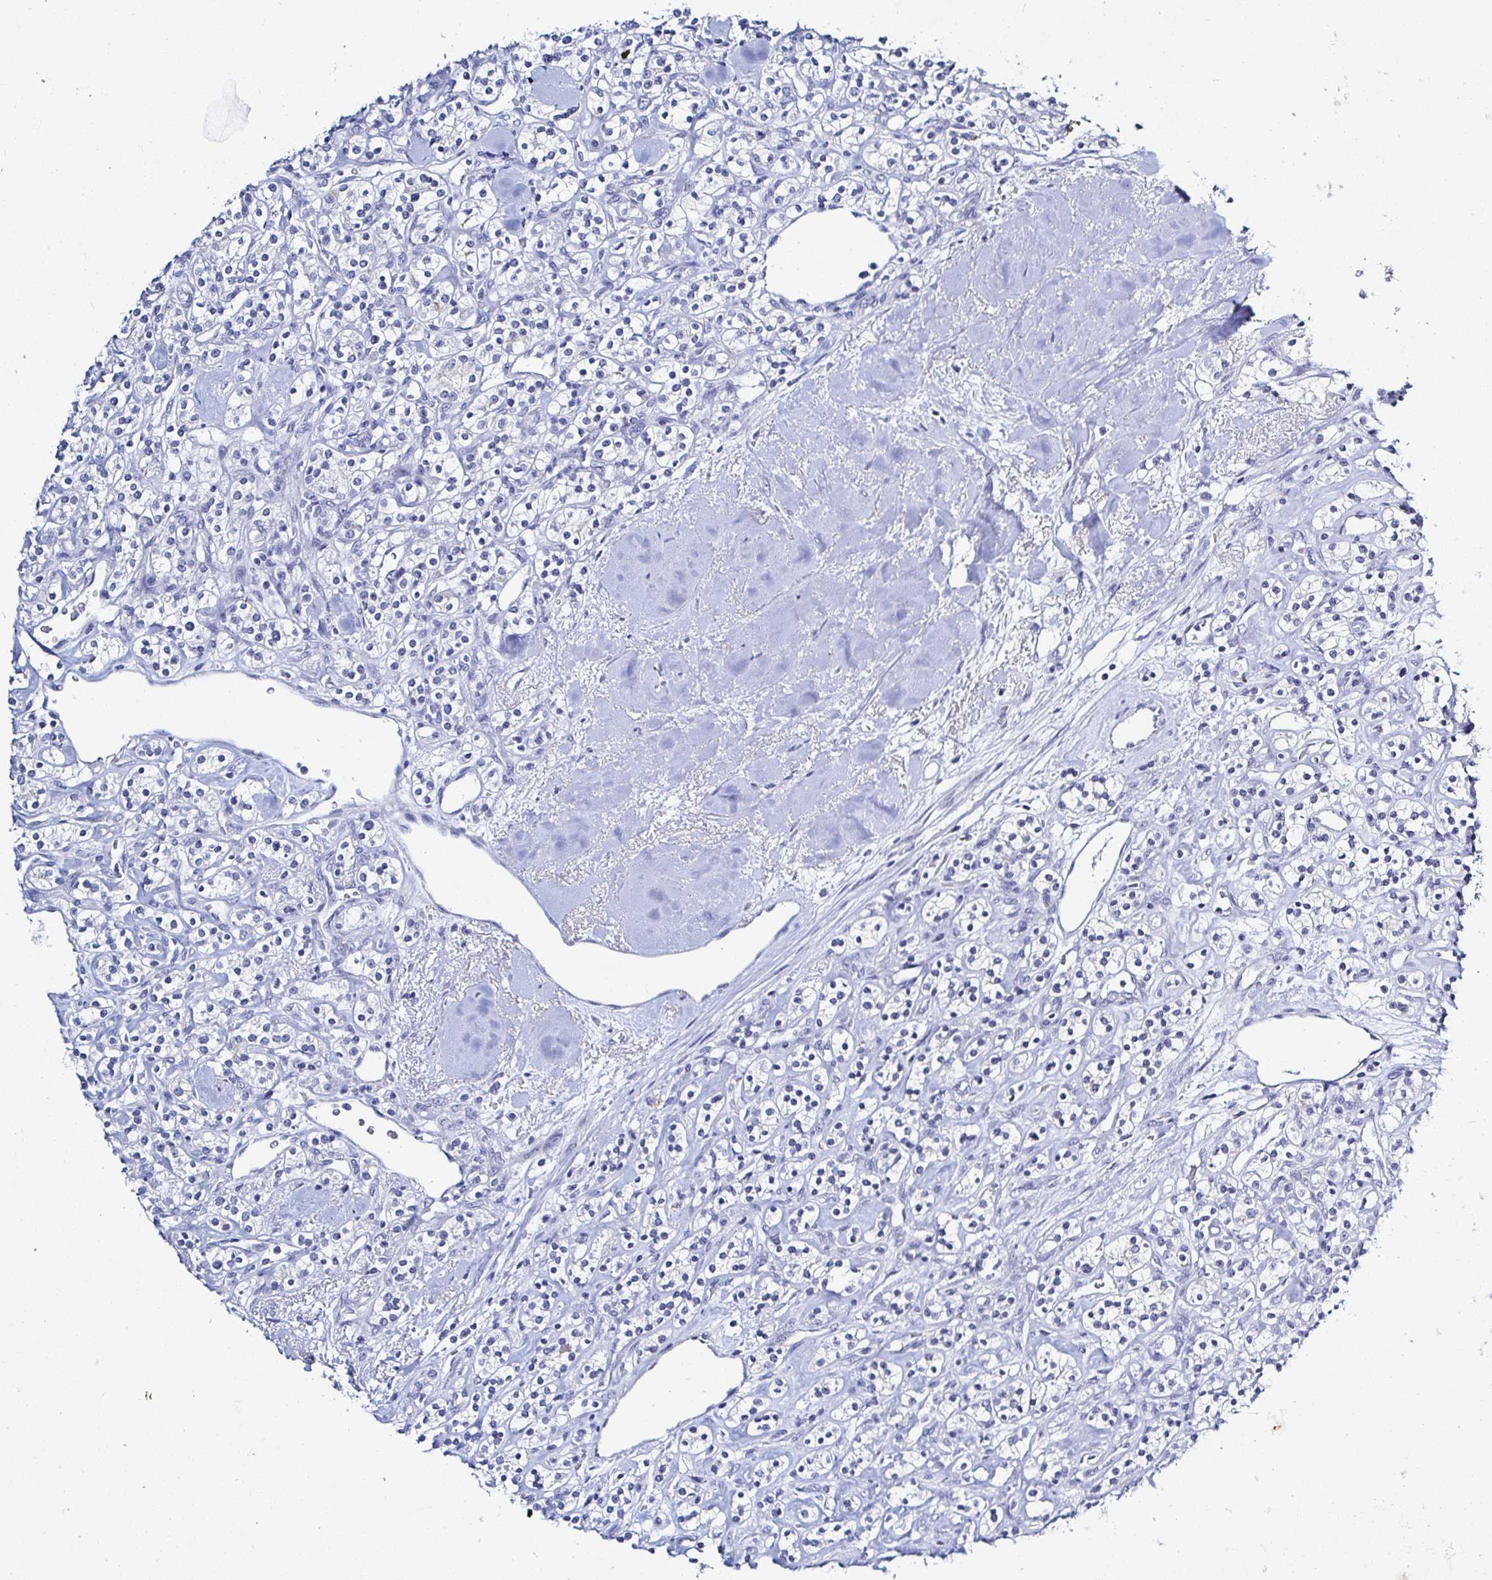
{"staining": {"intensity": "negative", "quantity": "none", "location": "none"}, "tissue": "renal cancer", "cell_type": "Tumor cells", "image_type": "cancer", "snomed": [{"axis": "morphology", "description": "Adenocarcinoma, NOS"}, {"axis": "topography", "description": "Kidney"}], "caption": "Image shows no significant protein positivity in tumor cells of renal cancer (adenocarcinoma).", "gene": "OR10K1", "patient": {"sex": "male", "age": 77}}